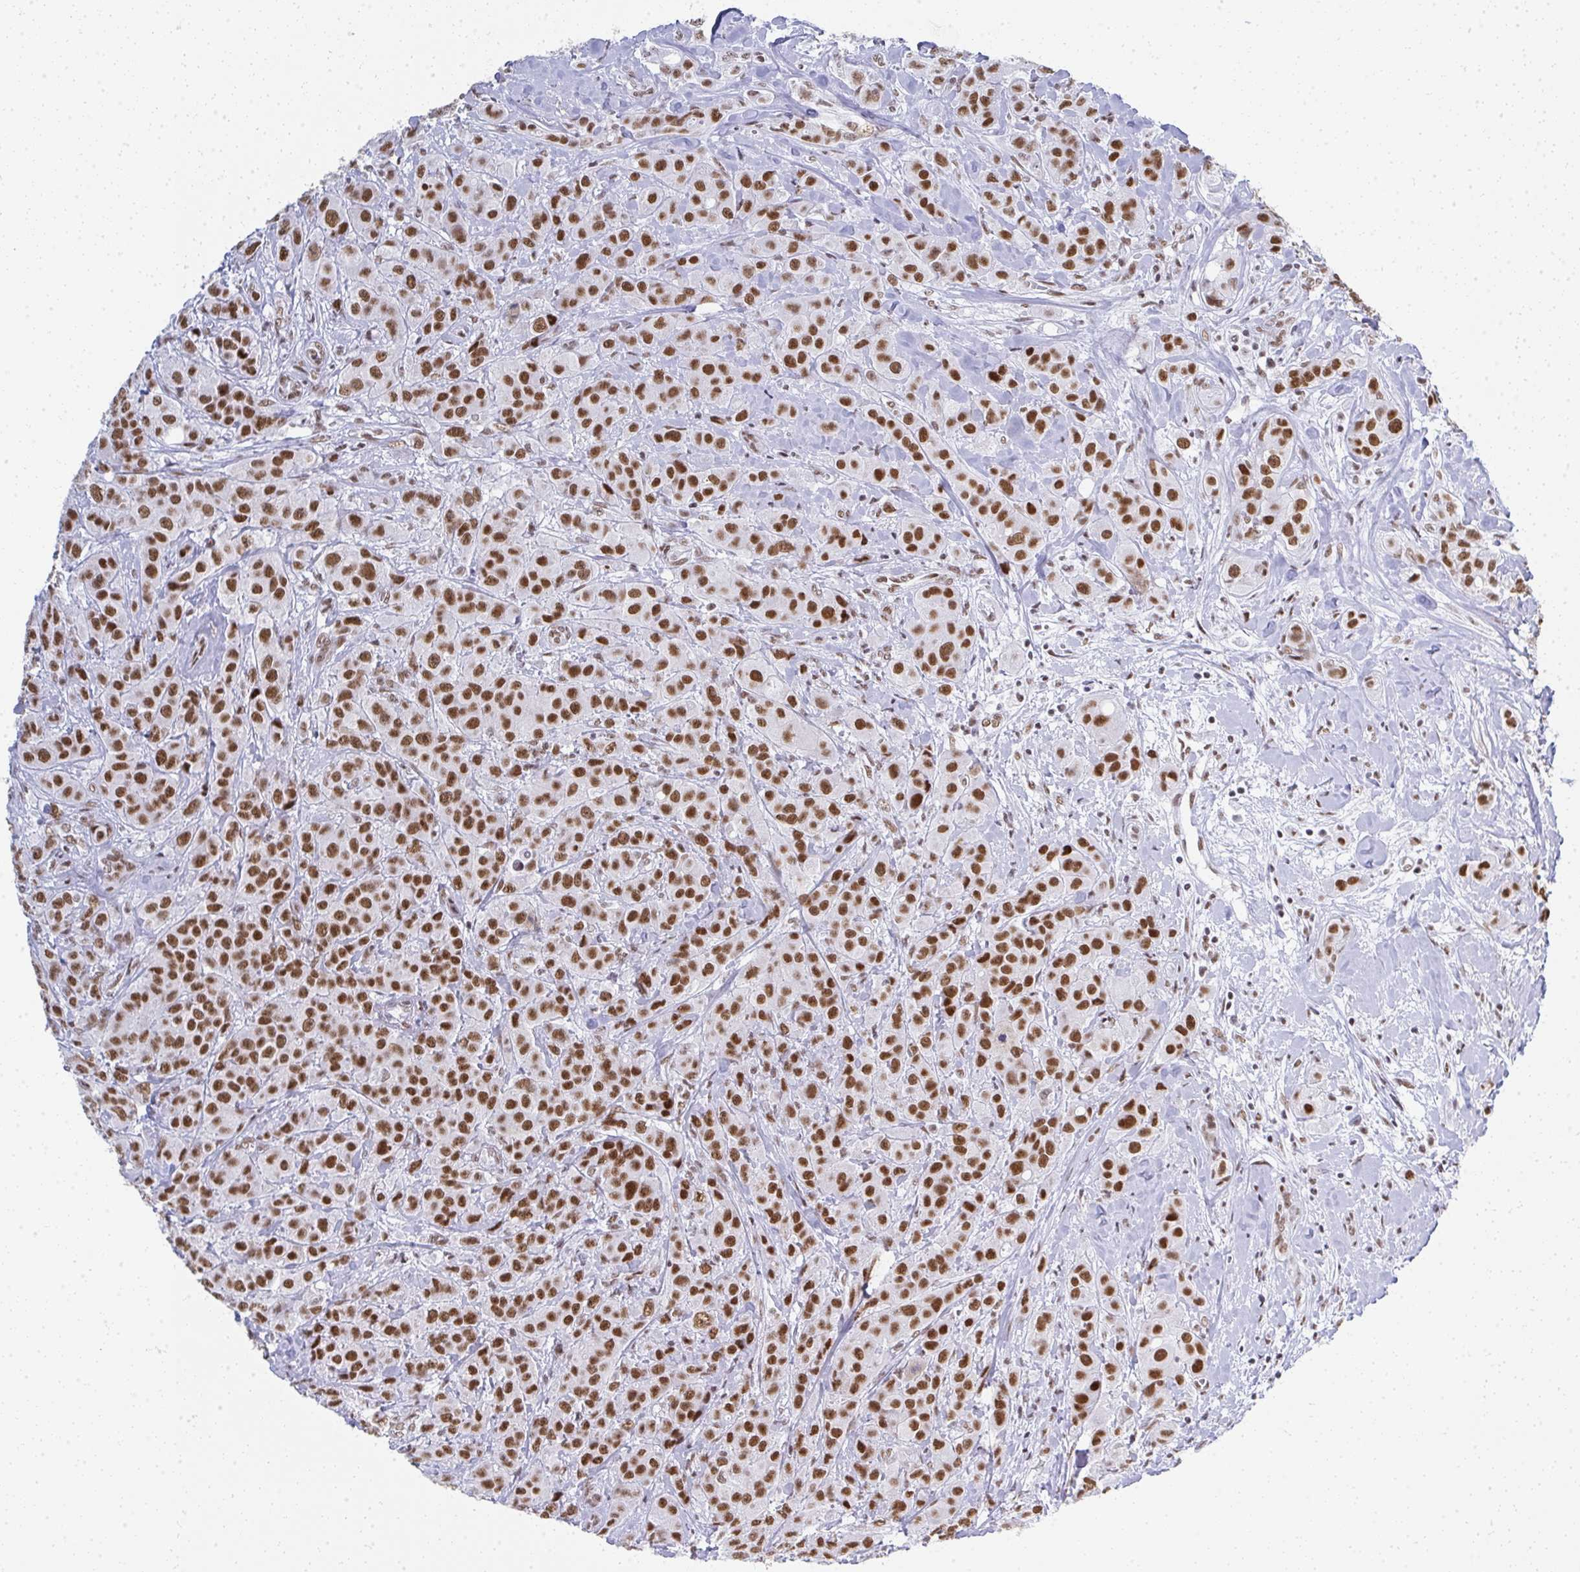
{"staining": {"intensity": "strong", "quantity": ">75%", "location": "nuclear"}, "tissue": "breast cancer", "cell_type": "Tumor cells", "image_type": "cancer", "snomed": [{"axis": "morphology", "description": "Normal tissue, NOS"}, {"axis": "morphology", "description": "Duct carcinoma"}, {"axis": "topography", "description": "Breast"}], "caption": "Protein staining of breast intraductal carcinoma tissue exhibits strong nuclear staining in about >75% of tumor cells.", "gene": "CREBBP", "patient": {"sex": "female", "age": 43}}